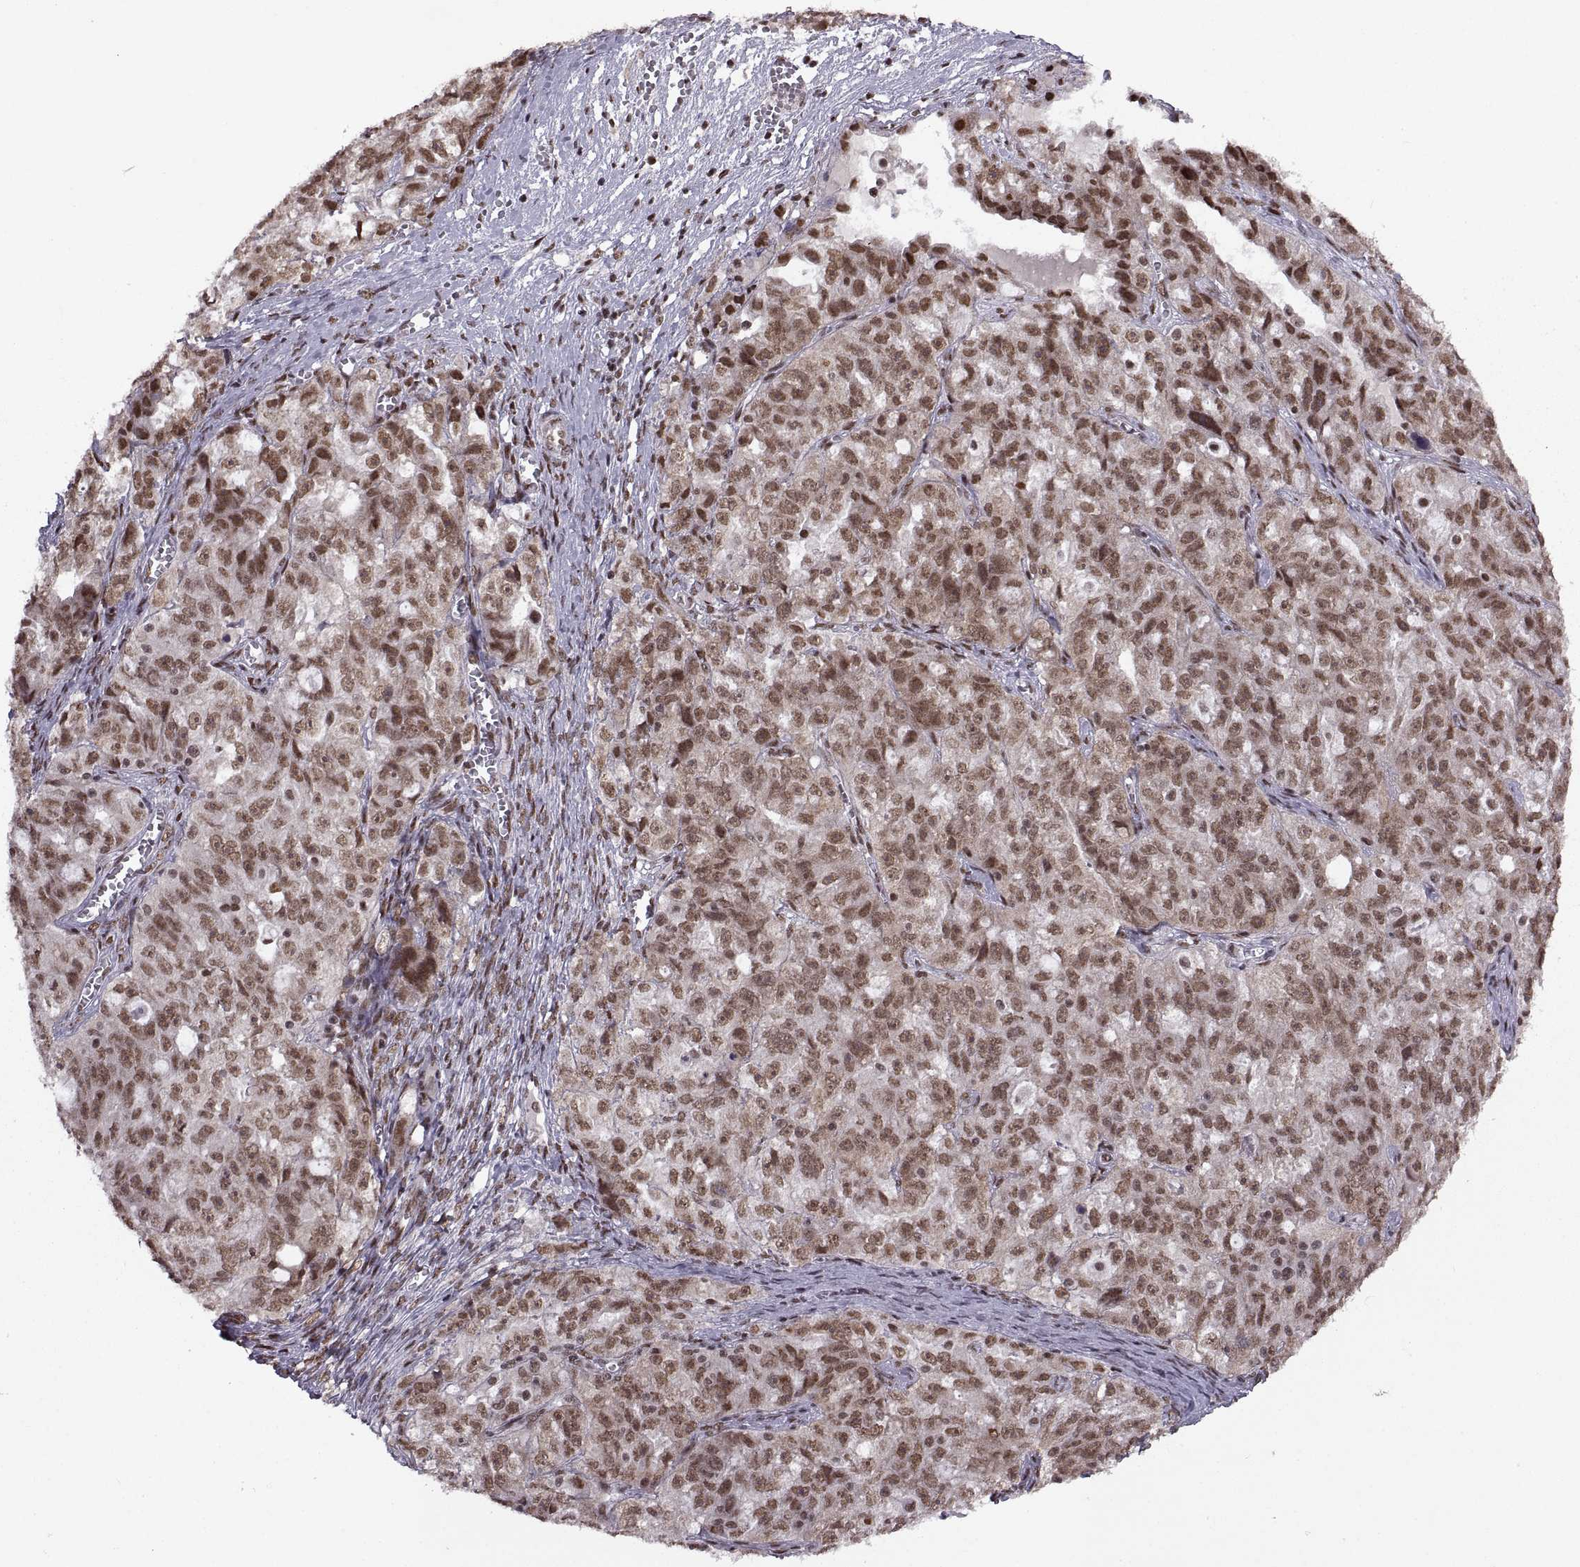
{"staining": {"intensity": "moderate", "quantity": ">75%", "location": "nuclear"}, "tissue": "ovarian cancer", "cell_type": "Tumor cells", "image_type": "cancer", "snomed": [{"axis": "morphology", "description": "Cystadenocarcinoma, serous, NOS"}, {"axis": "topography", "description": "Ovary"}], "caption": "A photomicrograph showing moderate nuclear positivity in approximately >75% of tumor cells in ovarian serous cystadenocarcinoma, as visualized by brown immunohistochemical staining.", "gene": "MT1E", "patient": {"sex": "female", "age": 51}}